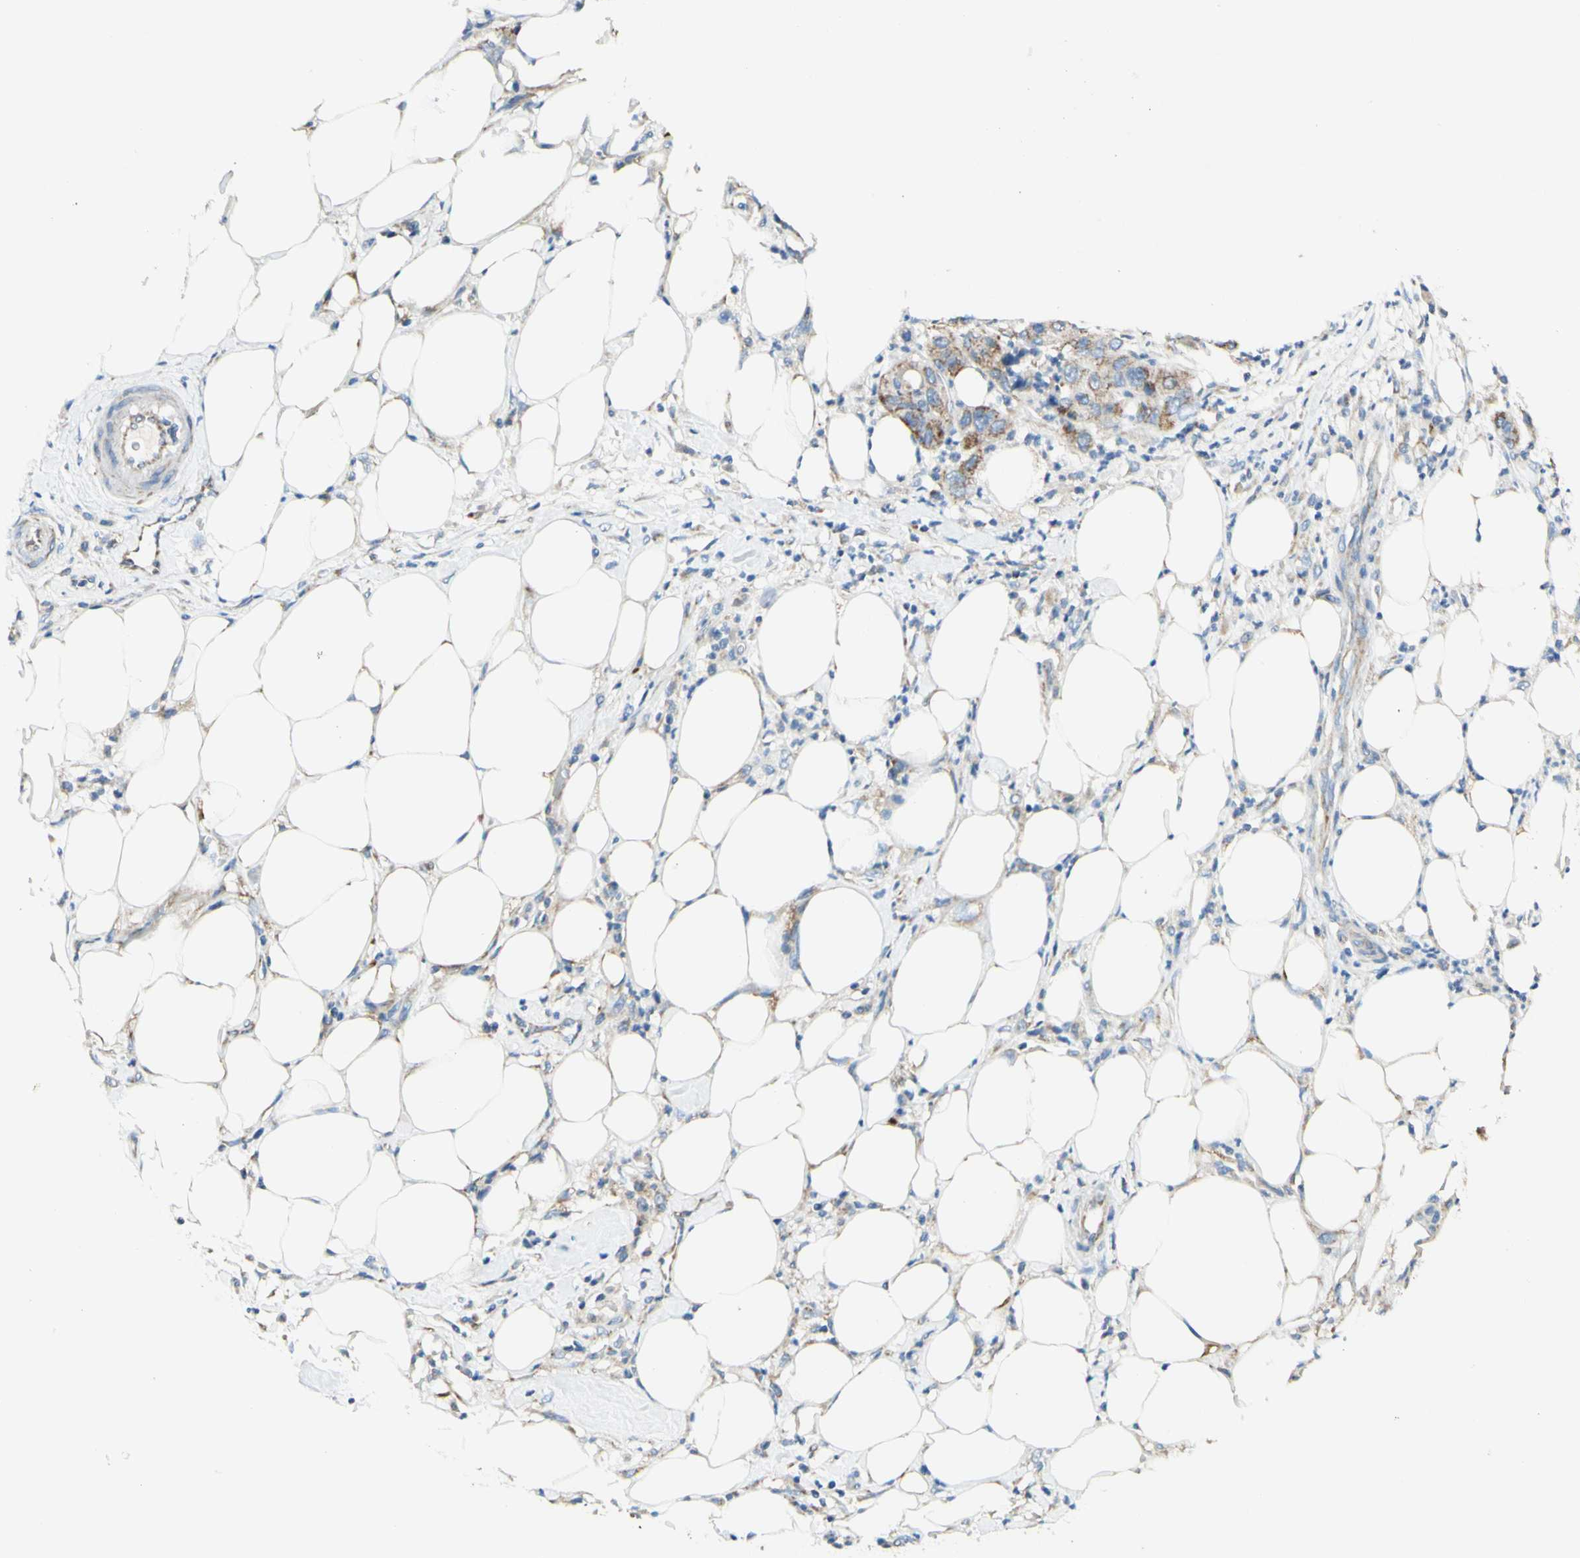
{"staining": {"intensity": "moderate", "quantity": ">75%", "location": "cytoplasmic/membranous"}, "tissue": "pancreatic cancer", "cell_type": "Tumor cells", "image_type": "cancer", "snomed": [{"axis": "morphology", "description": "Adenocarcinoma, NOS"}, {"axis": "topography", "description": "Pancreas"}], "caption": "Immunohistochemistry of pancreatic cancer (adenocarcinoma) demonstrates medium levels of moderate cytoplasmic/membranous positivity in about >75% of tumor cells. Using DAB (brown) and hematoxylin (blue) stains, captured at high magnification using brightfield microscopy.", "gene": "ARMC10", "patient": {"sex": "female", "age": 71}}